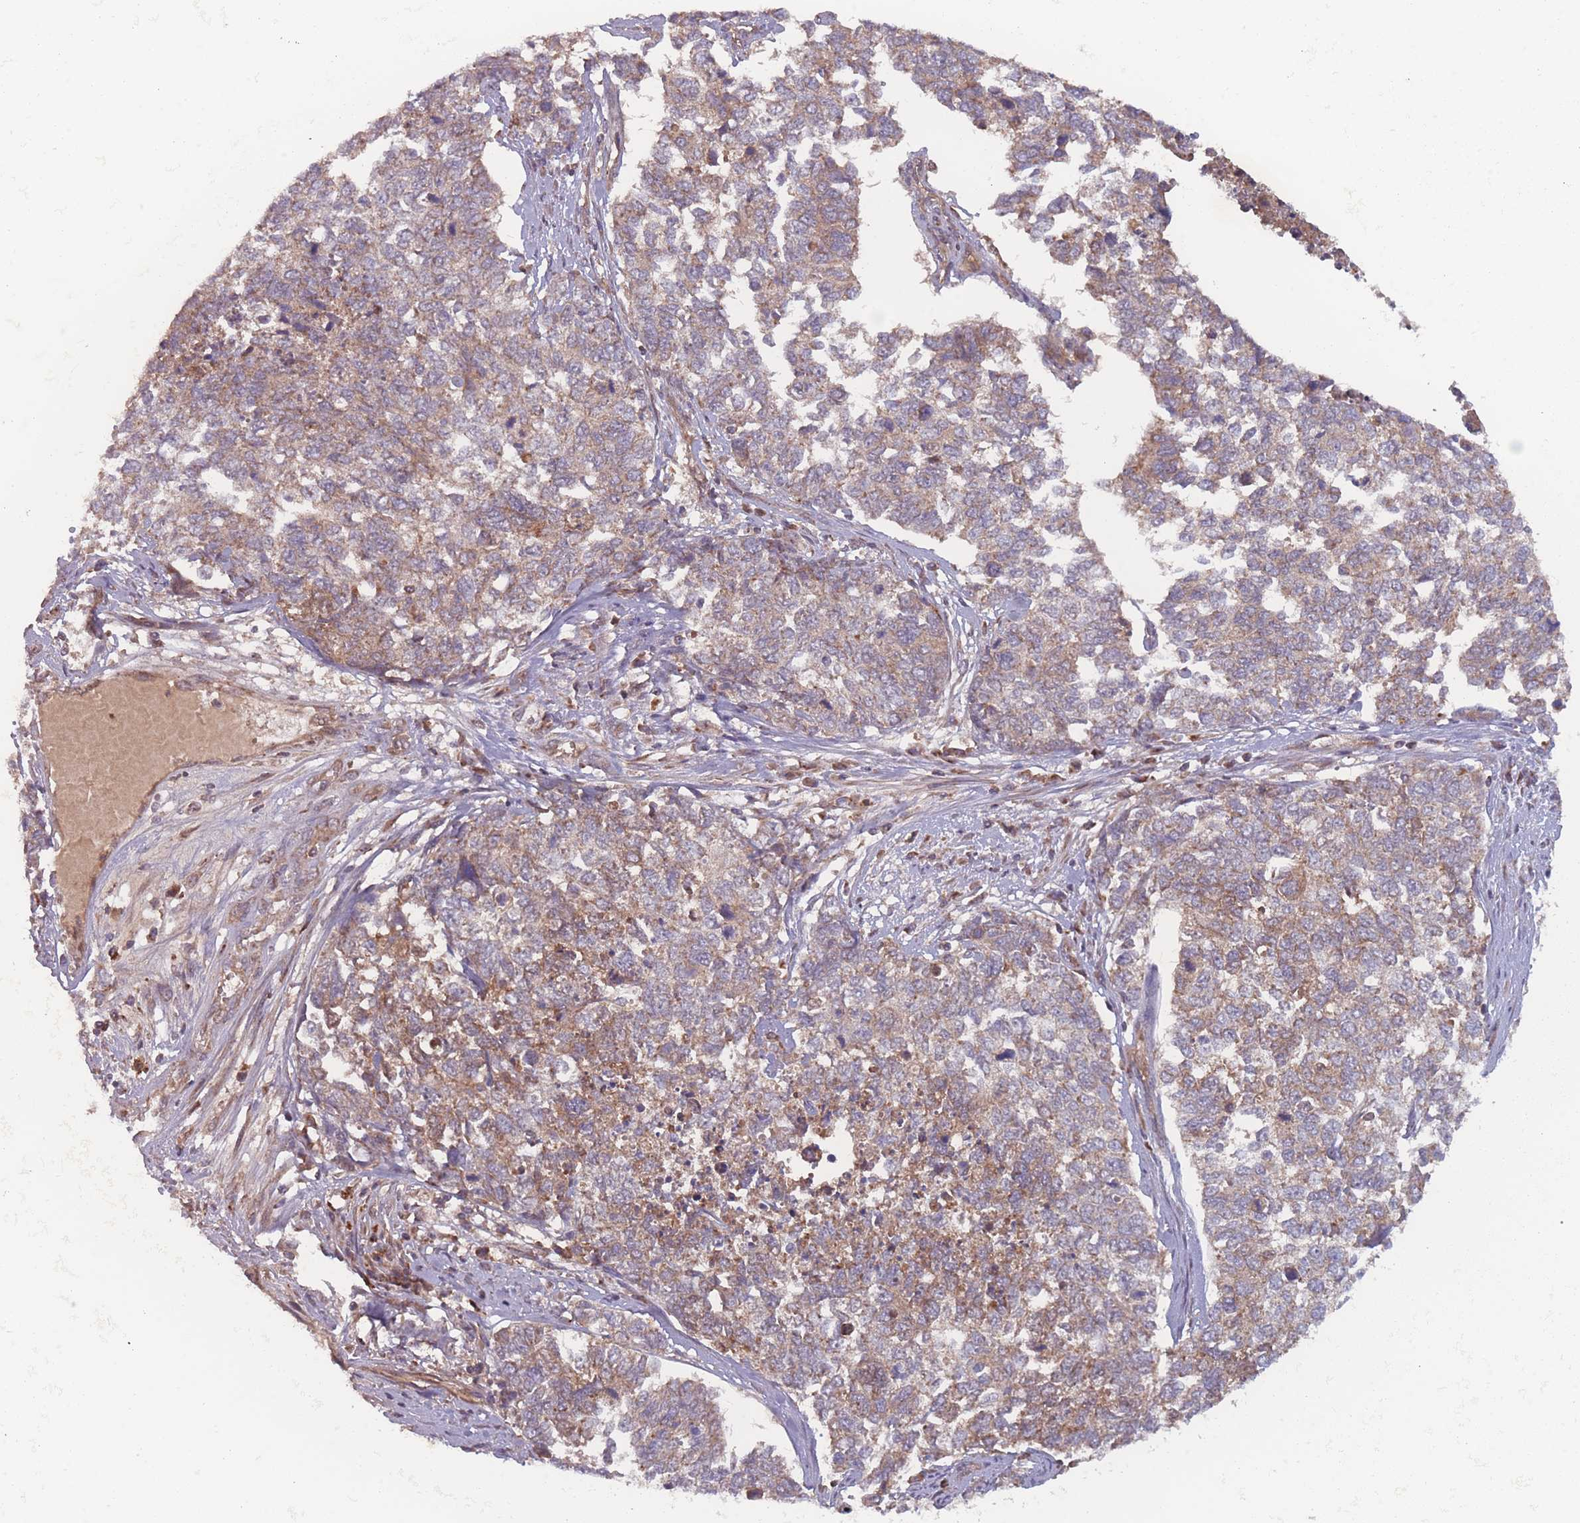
{"staining": {"intensity": "moderate", "quantity": "25%-75%", "location": "cytoplasmic/membranous"}, "tissue": "cervical cancer", "cell_type": "Tumor cells", "image_type": "cancer", "snomed": [{"axis": "morphology", "description": "Squamous cell carcinoma, NOS"}, {"axis": "topography", "description": "Cervix"}], "caption": "A histopathology image of cervical cancer (squamous cell carcinoma) stained for a protein shows moderate cytoplasmic/membranous brown staining in tumor cells.", "gene": "ATP5MG", "patient": {"sex": "female", "age": 63}}